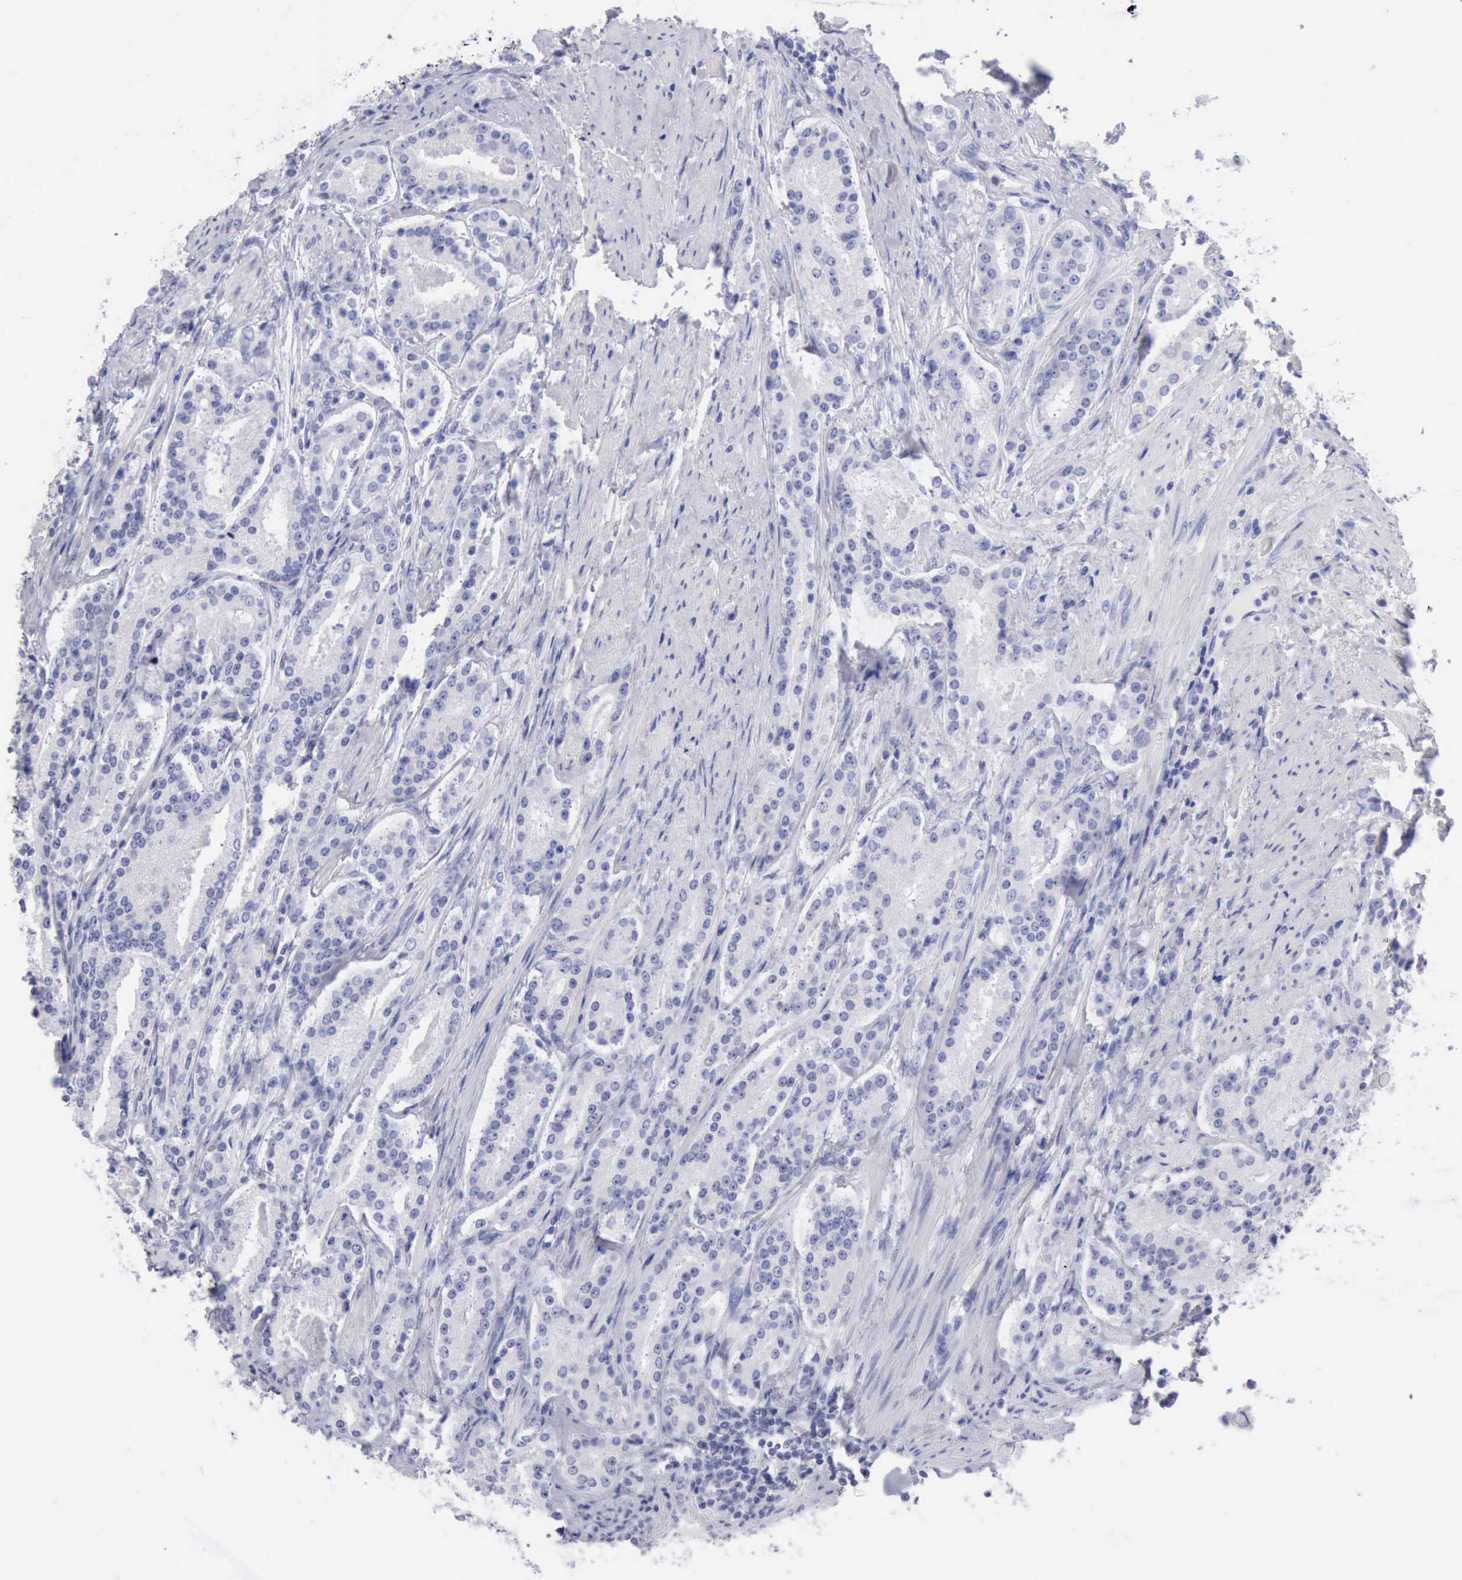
{"staining": {"intensity": "negative", "quantity": "none", "location": "none"}, "tissue": "prostate cancer", "cell_type": "Tumor cells", "image_type": "cancer", "snomed": [{"axis": "morphology", "description": "Adenocarcinoma, Medium grade"}, {"axis": "topography", "description": "Prostate"}], "caption": "Immunohistochemistry (IHC) of prostate cancer (medium-grade adenocarcinoma) shows no staining in tumor cells. The staining is performed using DAB brown chromogen with nuclei counter-stained in using hematoxylin.", "gene": "ANGEL1", "patient": {"sex": "male", "age": 72}}